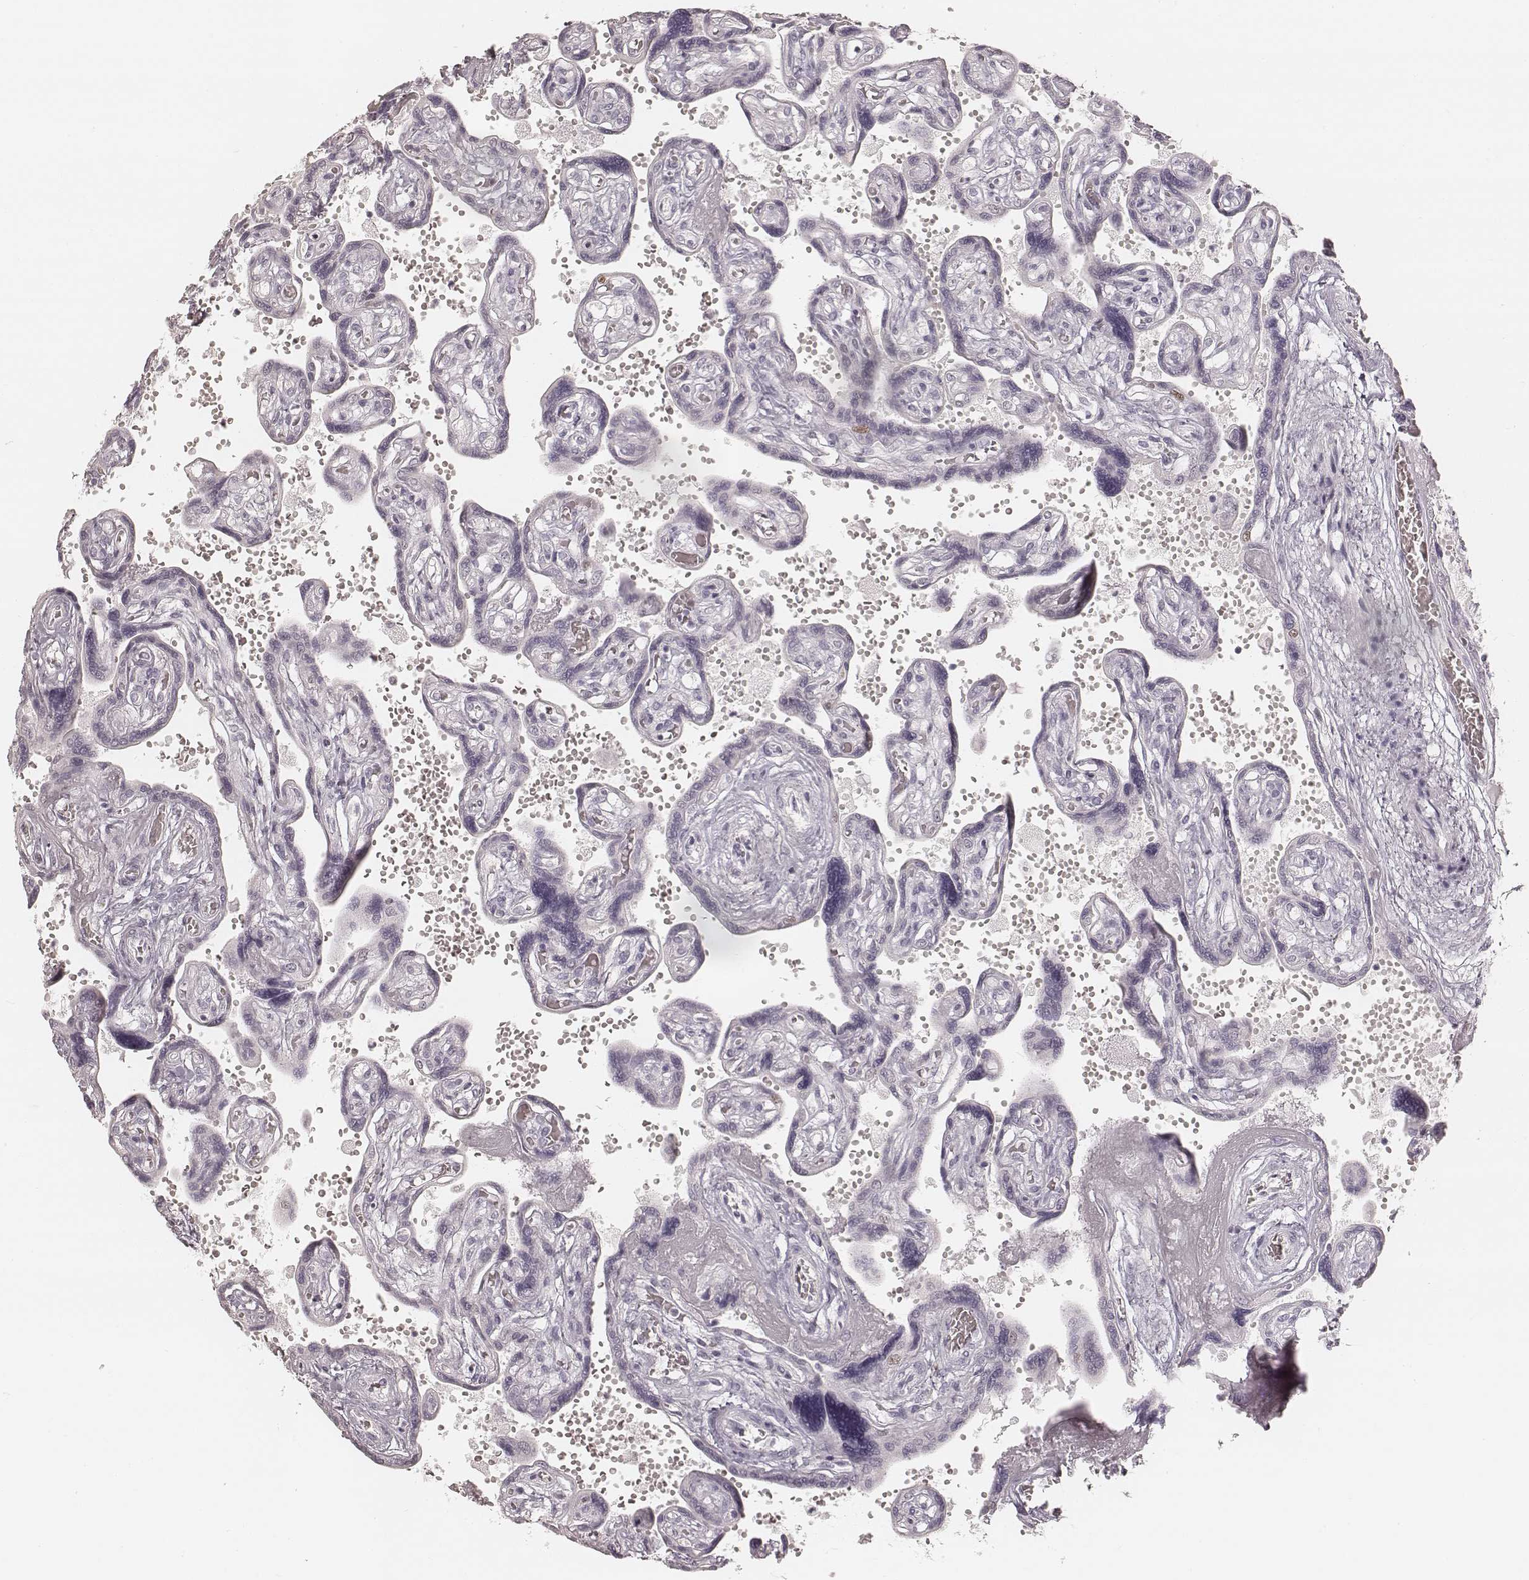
{"staining": {"intensity": "negative", "quantity": "none", "location": "none"}, "tissue": "placenta", "cell_type": "Decidual cells", "image_type": "normal", "snomed": [{"axis": "morphology", "description": "Normal tissue, NOS"}, {"axis": "topography", "description": "Placenta"}], "caption": "Micrograph shows no protein expression in decidual cells of benign placenta. Nuclei are stained in blue.", "gene": "TEX37", "patient": {"sex": "female", "age": 32}}